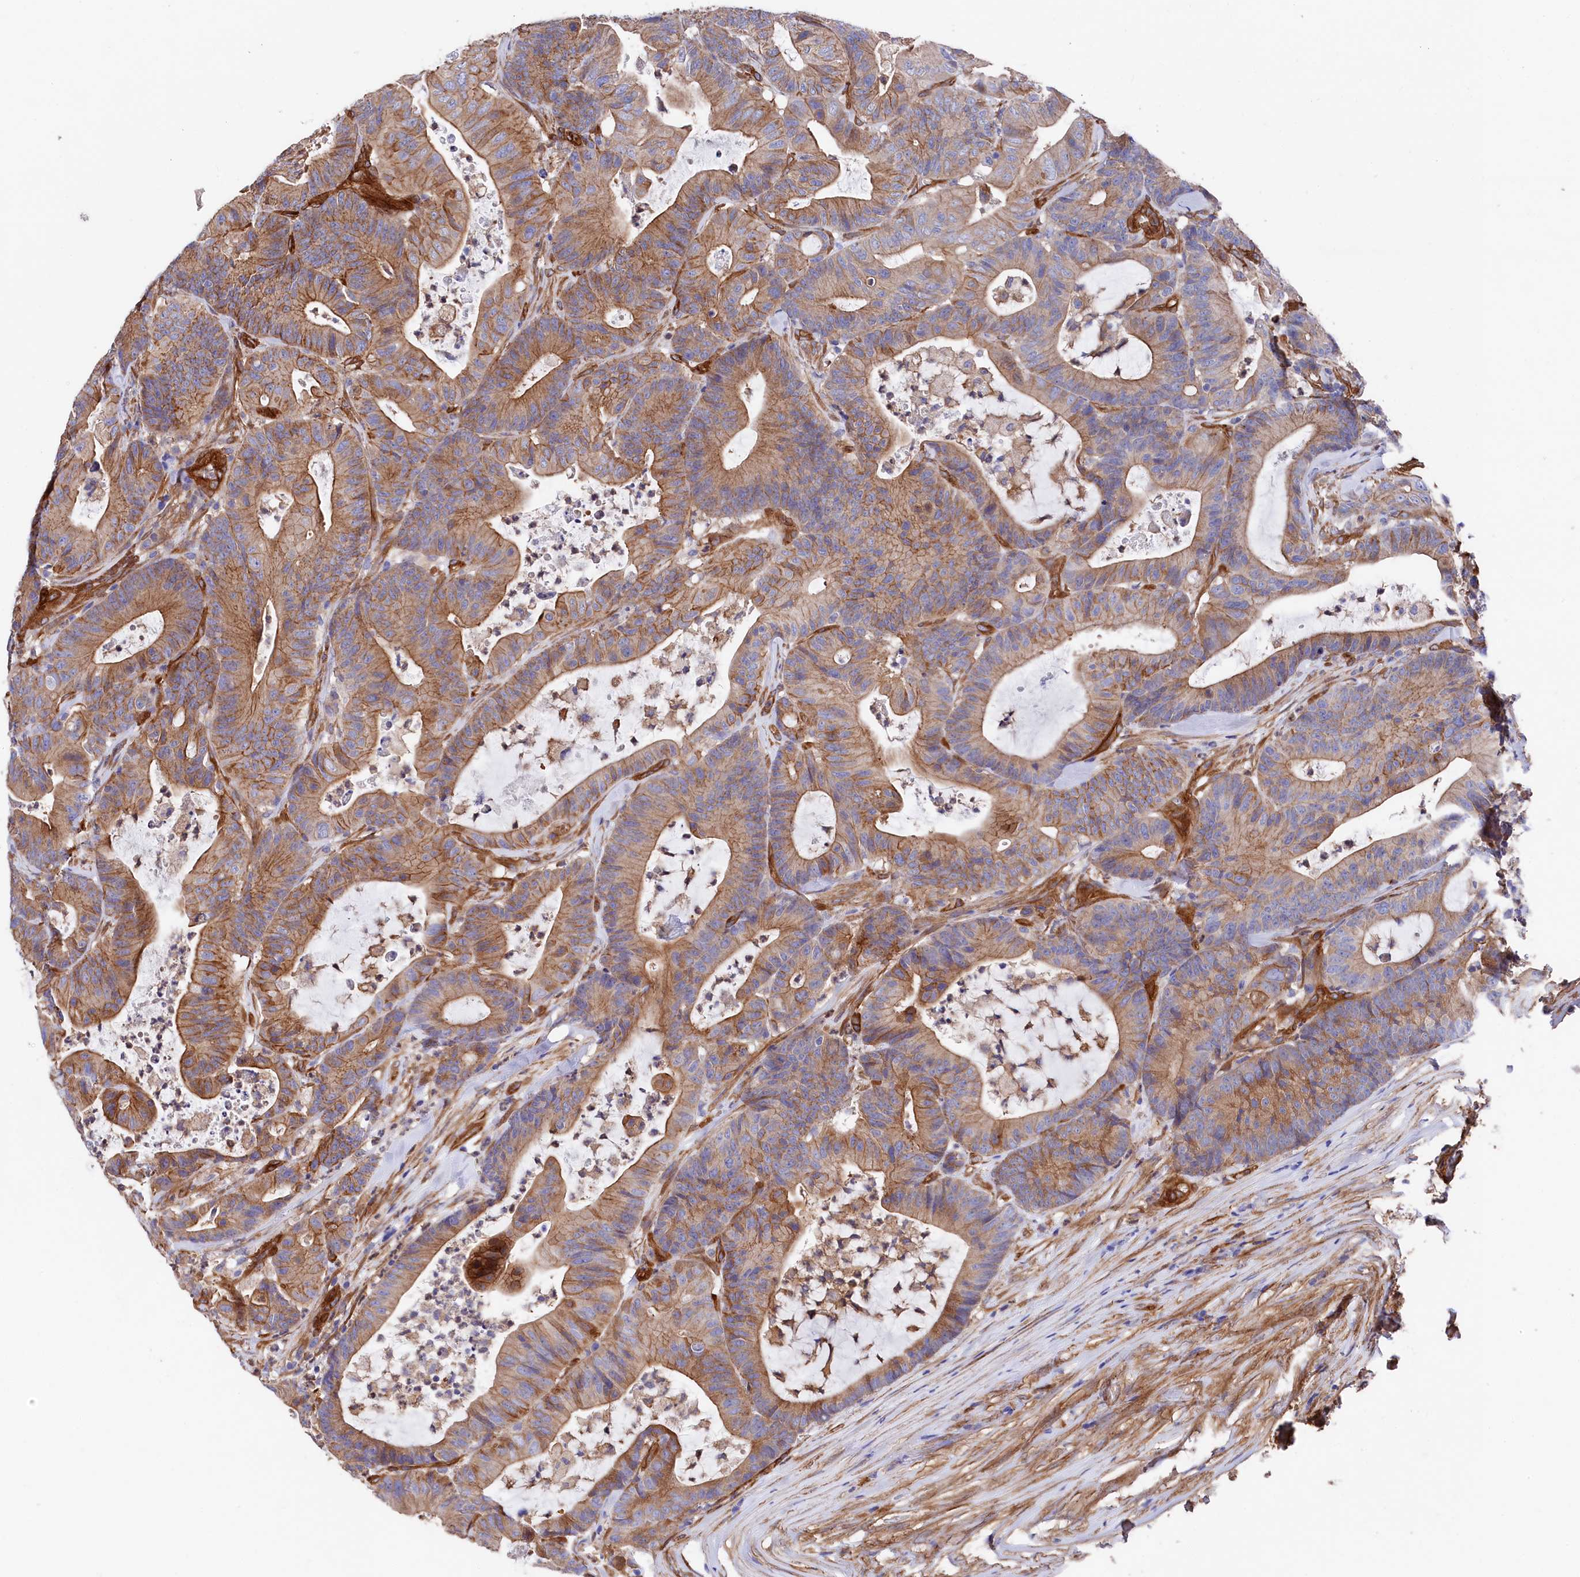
{"staining": {"intensity": "moderate", "quantity": ">75%", "location": "cytoplasmic/membranous"}, "tissue": "colorectal cancer", "cell_type": "Tumor cells", "image_type": "cancer", "snomed": [{"axis": "morphology", "description": "Adenocarcinoma, NOS"}, {"axis": "topography", "description": "Colon"}], "caption": "Adenocarcinoma (colorectal) stained with IHC exhibits moderate cytoplasmic/membranous expression in about >75% of tumor cells.", "gene": "TNKS1BP1", "patient": {"sex": "female", "age": 84}}